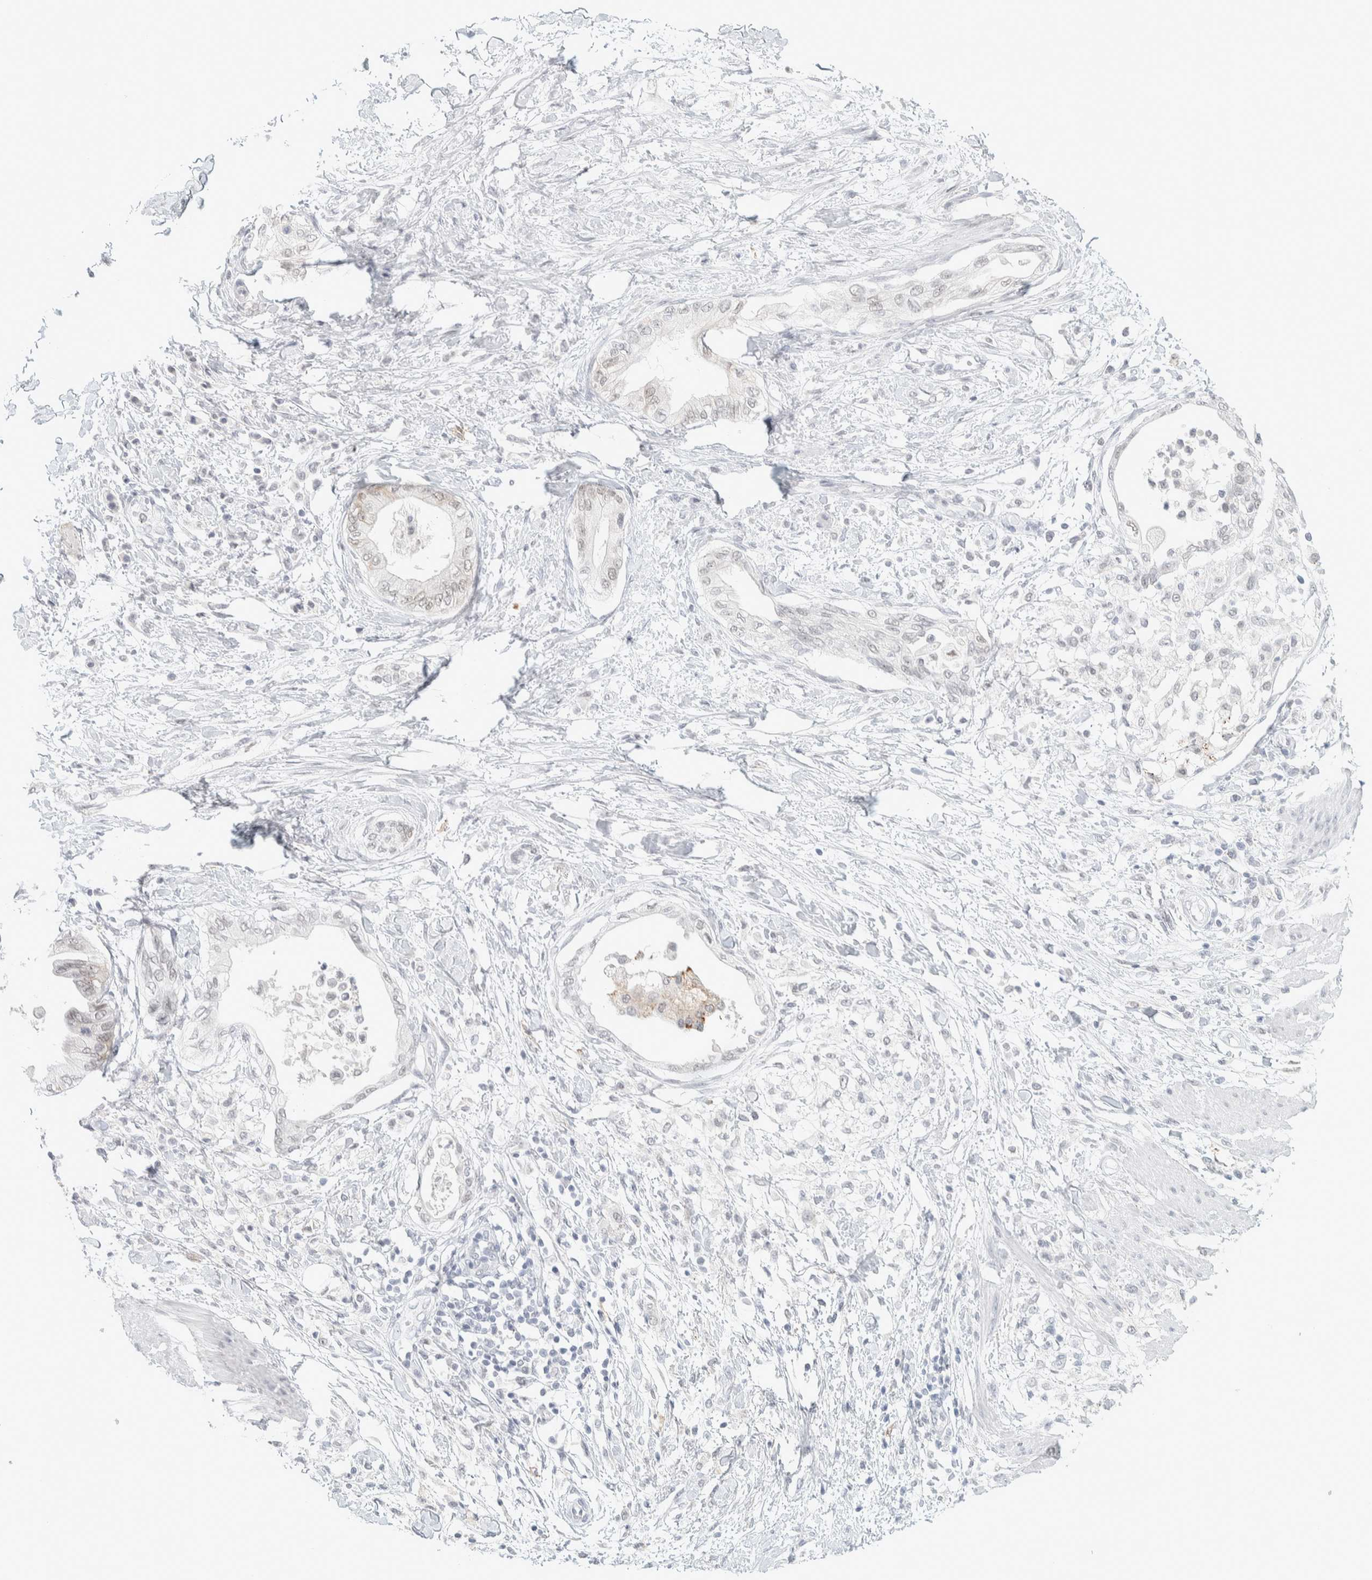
{"staining": {"intensity": "weak", "quantity": "<25%", "location": "cytoplasmic/membranous"}, "tissue": "pancreatic cancer", "cell_type": "Tumor cells", "image_type": "cancer", "snomed": [{"axis": "morphology", "description": "Normal tissue, NOS"}, {"axis": "morphology", "description": "Adenocarcinoma, NOS"}, {"axis": "topography", "description": "Pancreas"}, {"axis": "topography", "description": "Duodenum"}], "caption": "High power microscopy micrograph of an immunohistochemistry (IHC) micrograph of pancreatic cancer, revealing no significant expression in tumor cells.", "gene": "CDH17", "patient": {"sex": "female", "age": 60}}